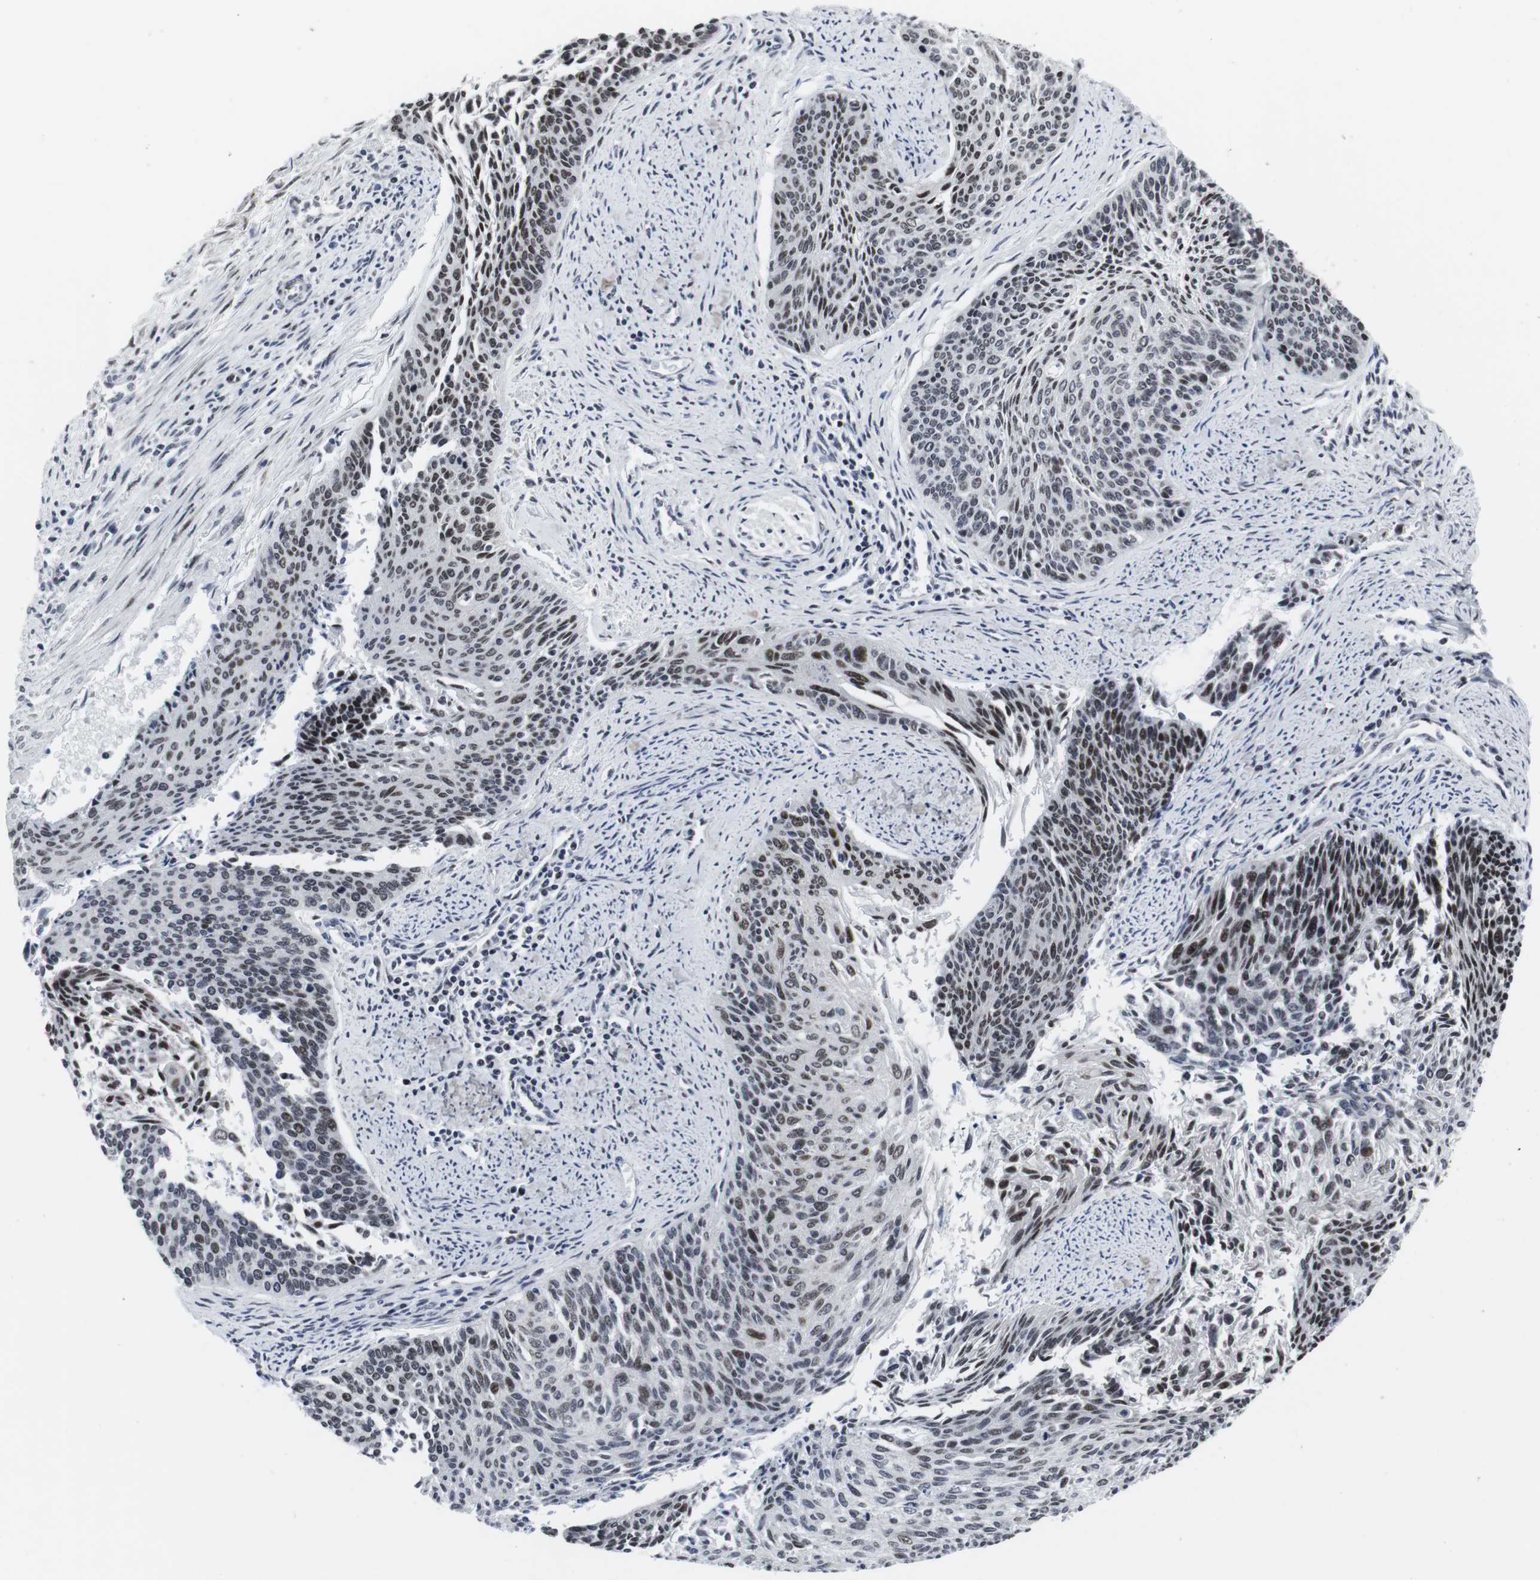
{"staining": {"intensity": "moderate", "quantity": ">75%", "location": "nuclear"}, "tissue": "cervical cancer", "cell_type": "Tumor cells", "image_type": "cancer", "snomed": [{"axis": "morphology", "description": "Squamous cell carcinoma, NOS"}, {"axis": "topography", "description": "Cervix"}], "caption": "DAB immunohistochemical staining of human cervical cancer displays moderate nuclear protein expression in about >75% of tumor cells.", "gene": "MLH1", "patient": {"sex": "female", "age": 55}}